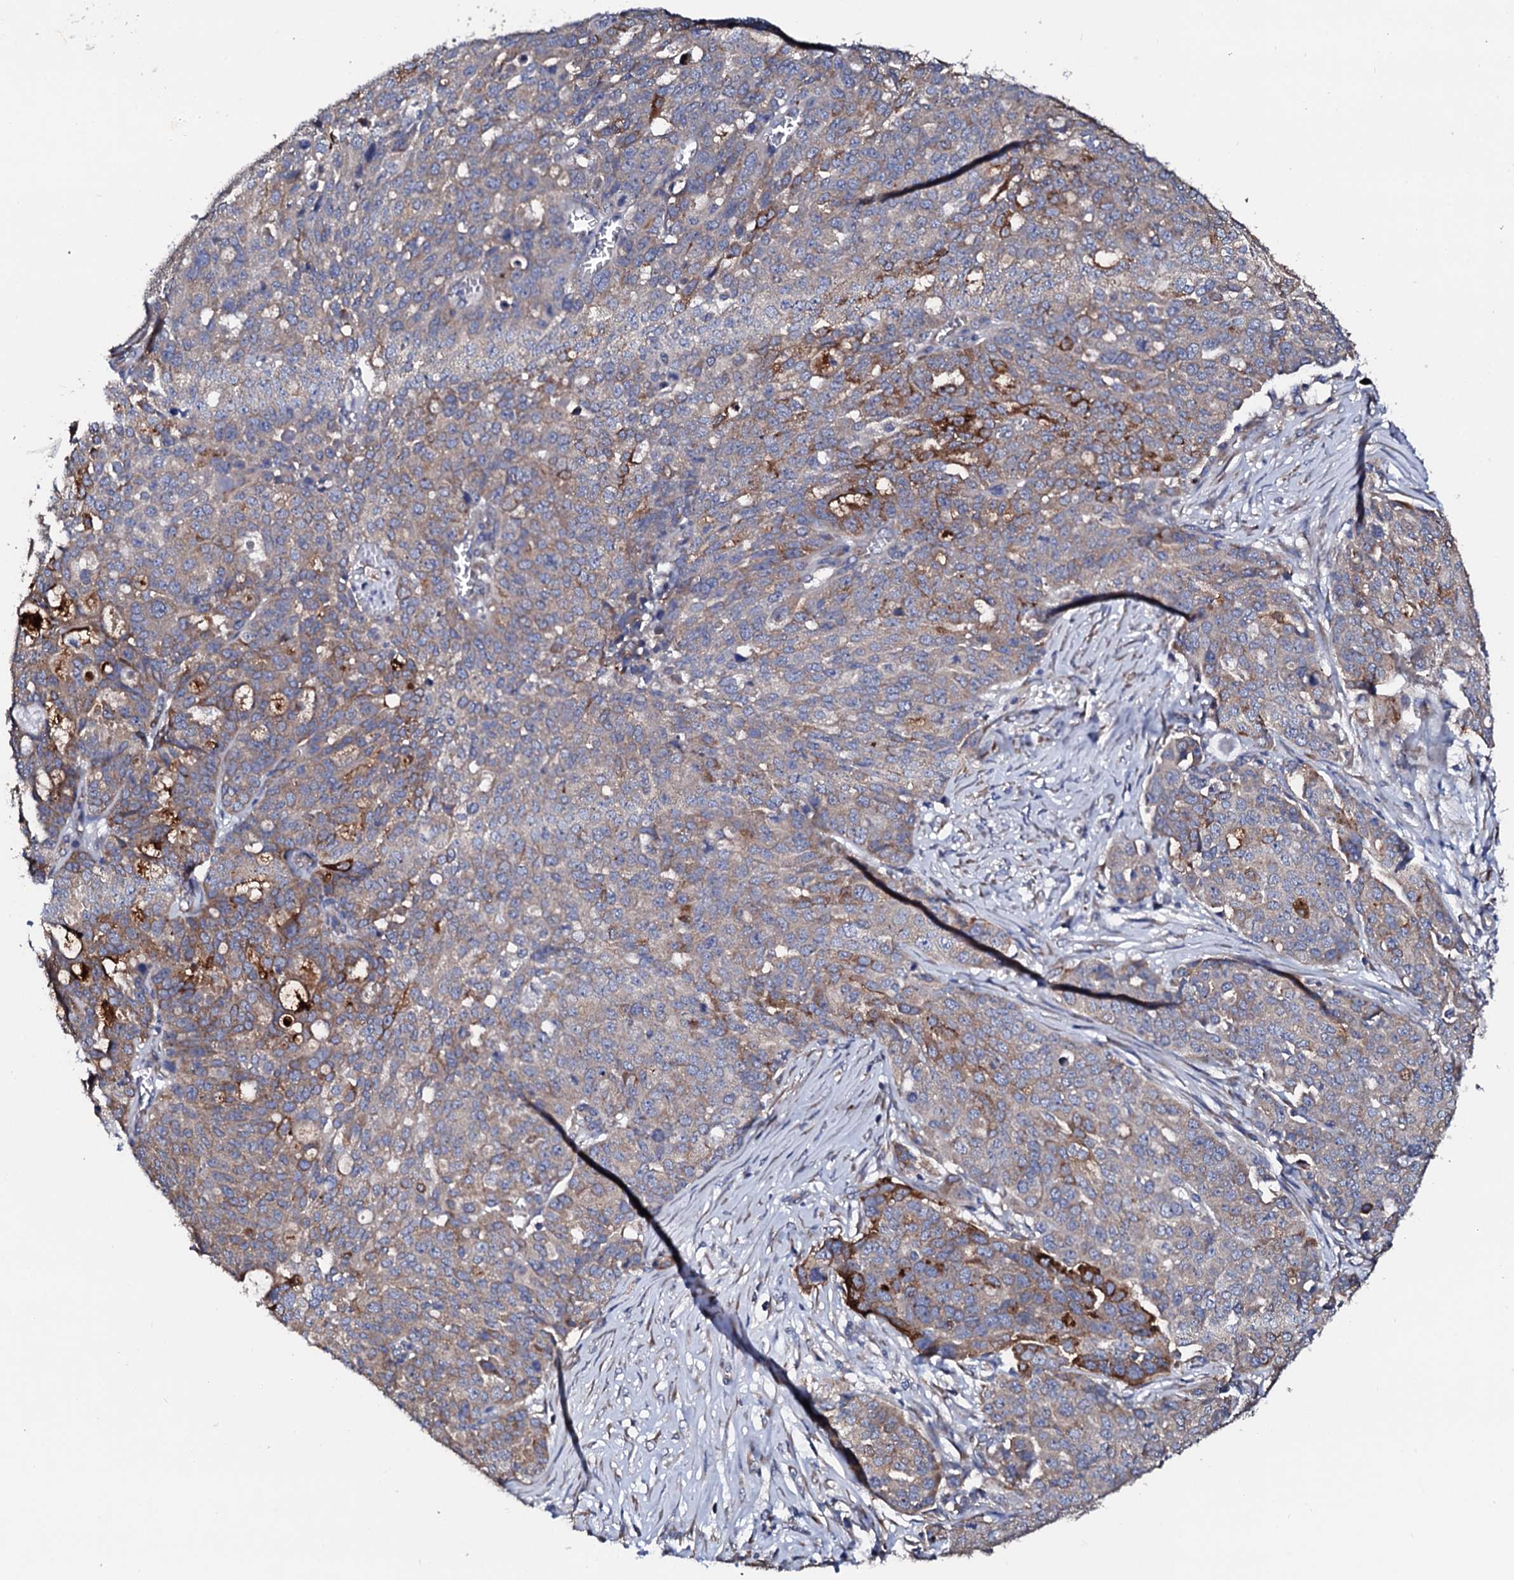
{"staining": {"intensity": "moderate", "quantity": "25%-75%", "location": "cytoplasmic/membranous"}, "tissue": "ovarian cancer", "cell_type": "Tumor cells", "image_type": "cancer", "snomed": [{"axis": "morphology", "description": "Cystadenocarcinoma, serous, NOS"}, {"axis": "topography", "description": "Soft tissue"}, {"axis": "topography", "description": "Ovary"}], "caption": "Immunohistochemistry histopathology image of neoplastic tissue: ovarian cancer stained using IHC shows medium levels of moderate protein expression localized specifically in the cytoplasmic/membranous of tumor cells, appearing as a cytoplasmic/membranous brown color.", "gene": "NUP58", "patient": {"sex": "female", "age": 57}}